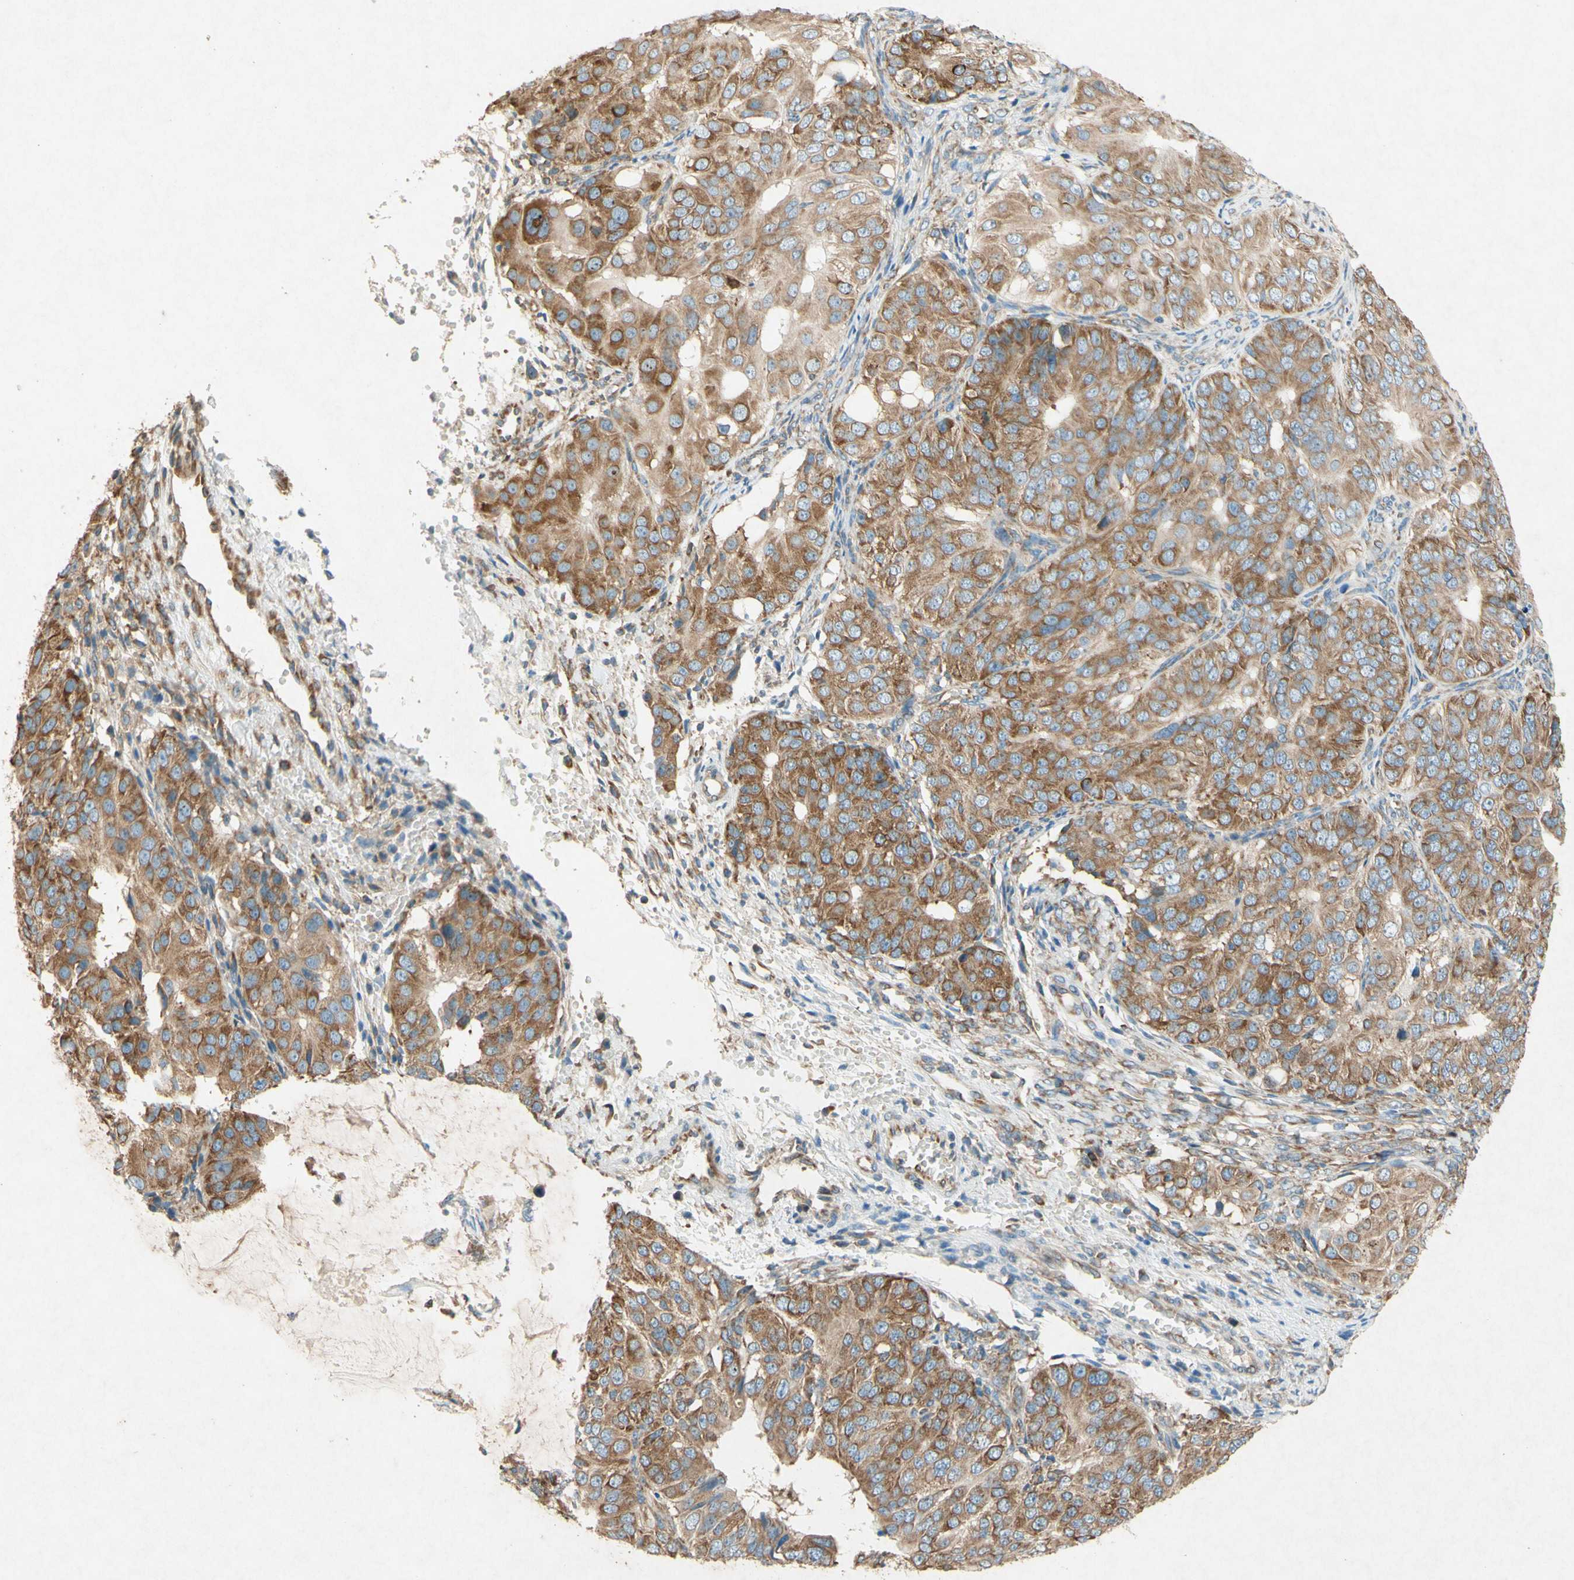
{"staining": {"intensity": "moderate", "quantity": ">75%", "location": "cytoplasmic/membranous"}, "tissue": "ovarian cancer", "cell_type": "Tumor cells", "image_type": "cancer", "snomed": [{"axis": "morphology", "description": "Carcinoma, endometroid"}, {"axis": "topography", "description": "Ovary"}], "caption": "An image showing moderate cytoplasmic/membranous staining in about >75% of tumor cells in ovarian cancer, as visualized by brown immunohistochemical staining.", "gene": "PABPC1", "patient": {"sex": "female", "age": 51}}